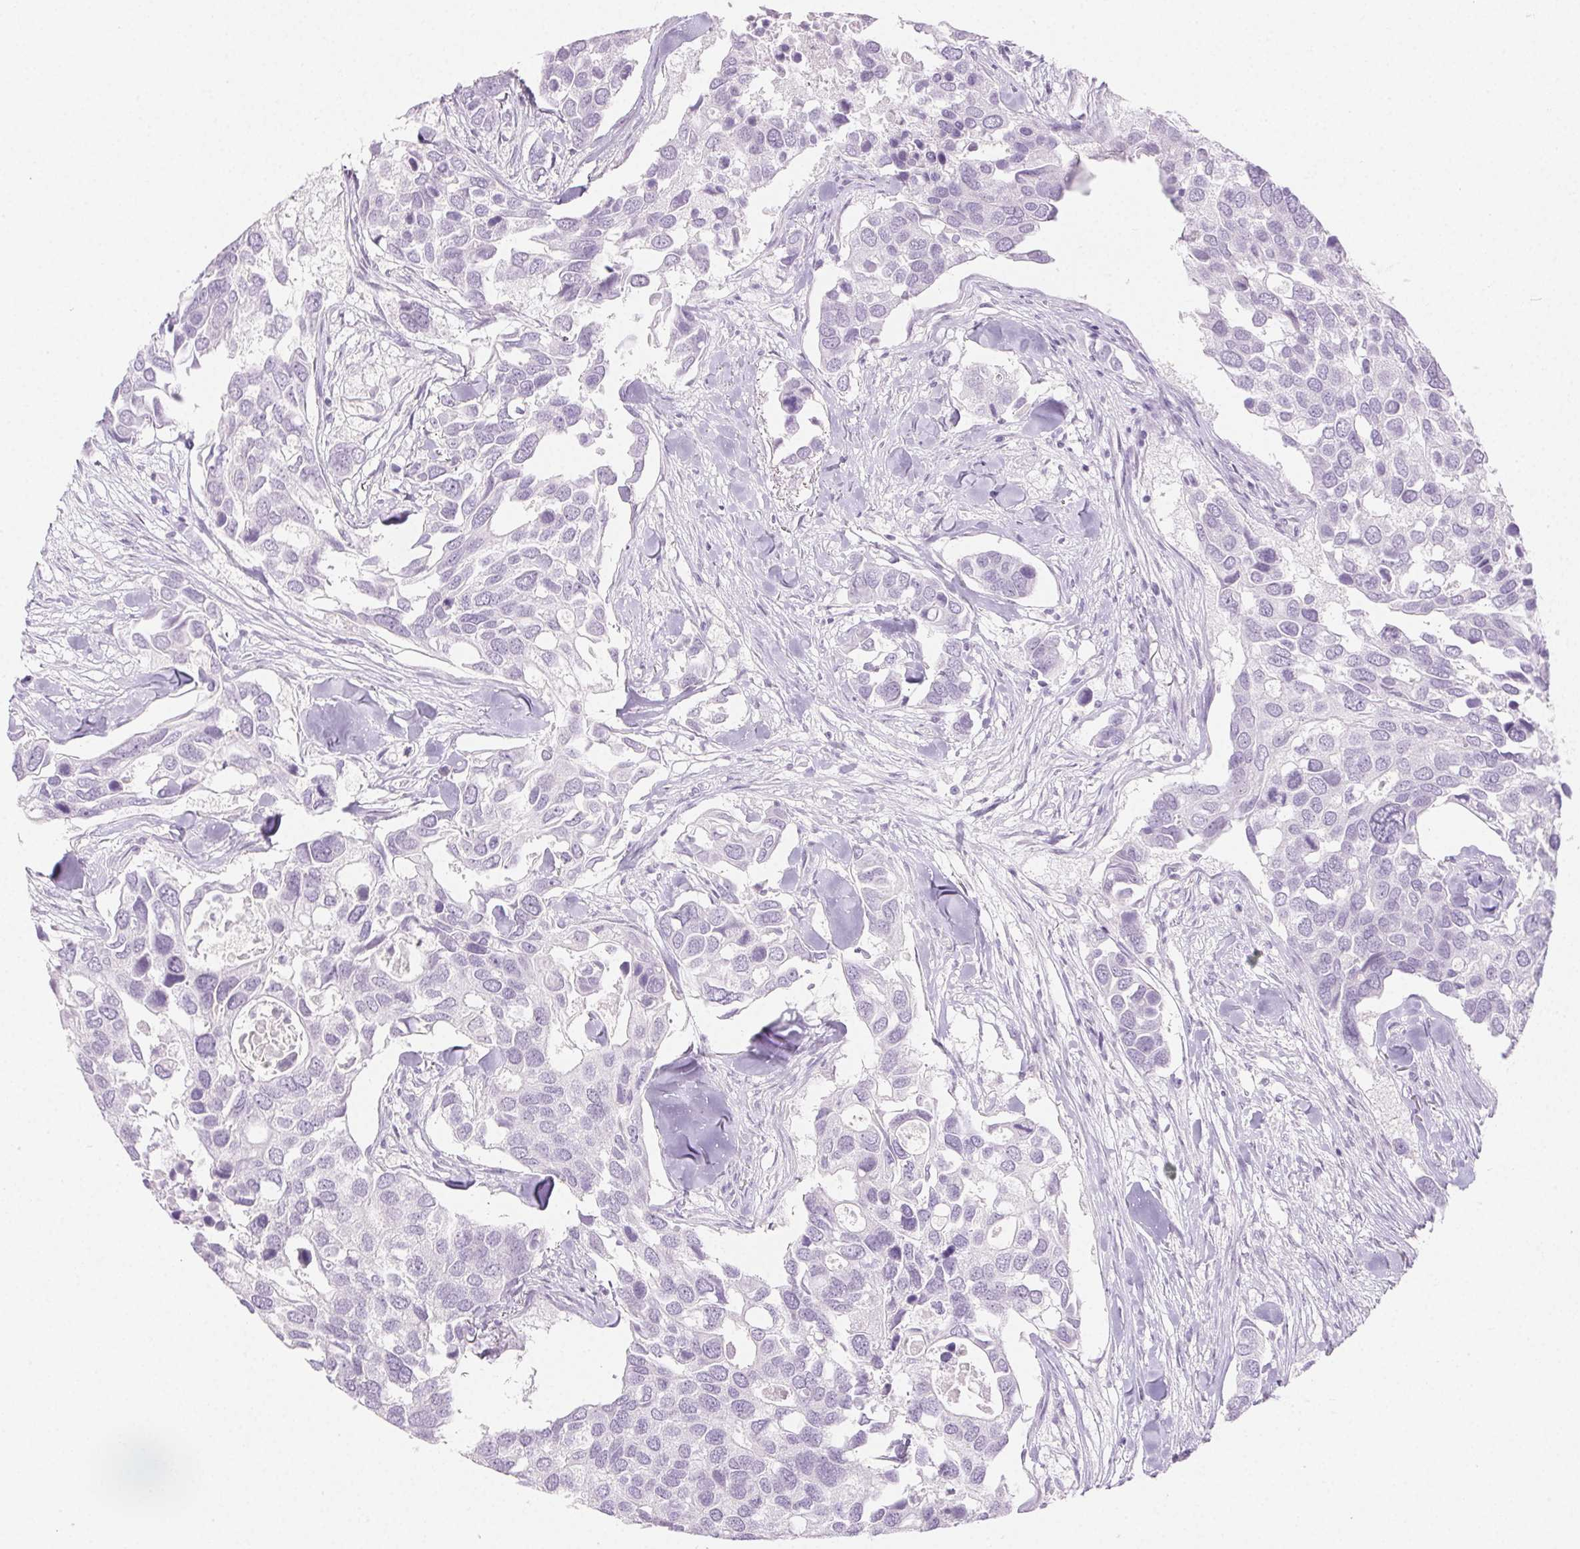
{"staining": {"intensity": "negative", "quantity": "none", "location": "none"}, "tissue": "breast cancer", "cell_type": "Tumor cells", "image_type": "cancer", "snomed": [{"axis": "morphology", "description": "Duct carcinoma"}, {"axis": "topography", "description": "Breast"}], "caption": "Immunohistochemistry photomicrograph of neoplastic tissue: breast cancer (intraductal carcinoma) stained with DAB displays no significant protein expression in tumor cells. Brightfield microscopy of IHC stained with DAB (3,3'-diaminobenzidine) (brown) and hematoxylin (blue), captured at high magnification.", "gene": "PI3", "patient": {"sex": "female", "age": 83}}